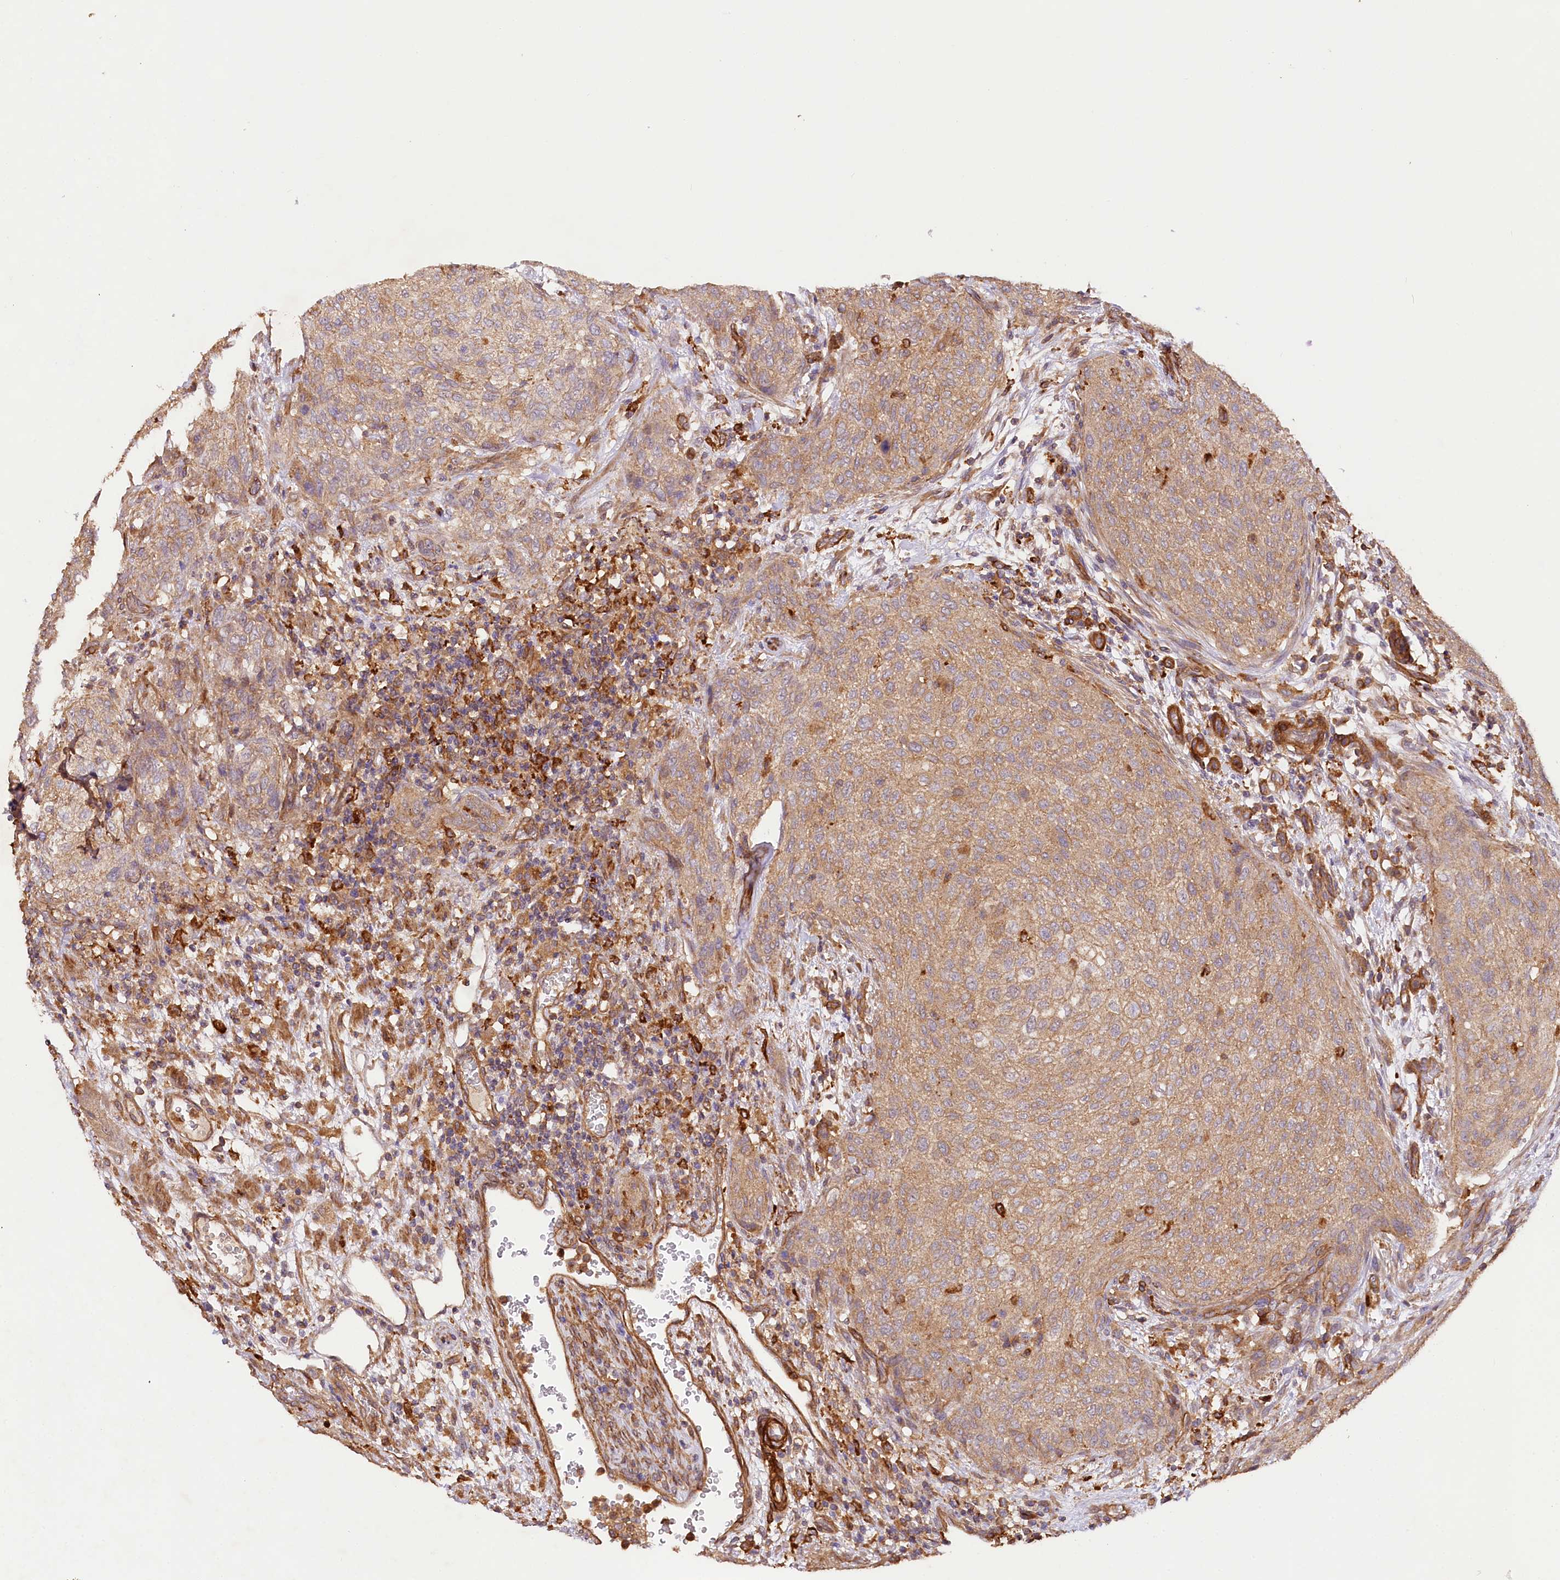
{"staining": {"intensity": "weak", "quantity": ">75%", "location": "cytoplasmic/membranous"}, "tissue": "urothelial cancer", "cell_type": "Tumor cells", "image_type": "cancer", "snomed": [{"axis": "morphology", "description": "Urothelial carcinoma, High grade"}, {"axis": "topography", "description": "Urinary bladder"}], "caption": "Human urothelial cancer stained for a protein (brown) displays weak cytoplasmic/membranous positive staining in approximately >75% of tumor cells.", "gene": "CSAD", "patient": {"sex": "male", "age": 35}}